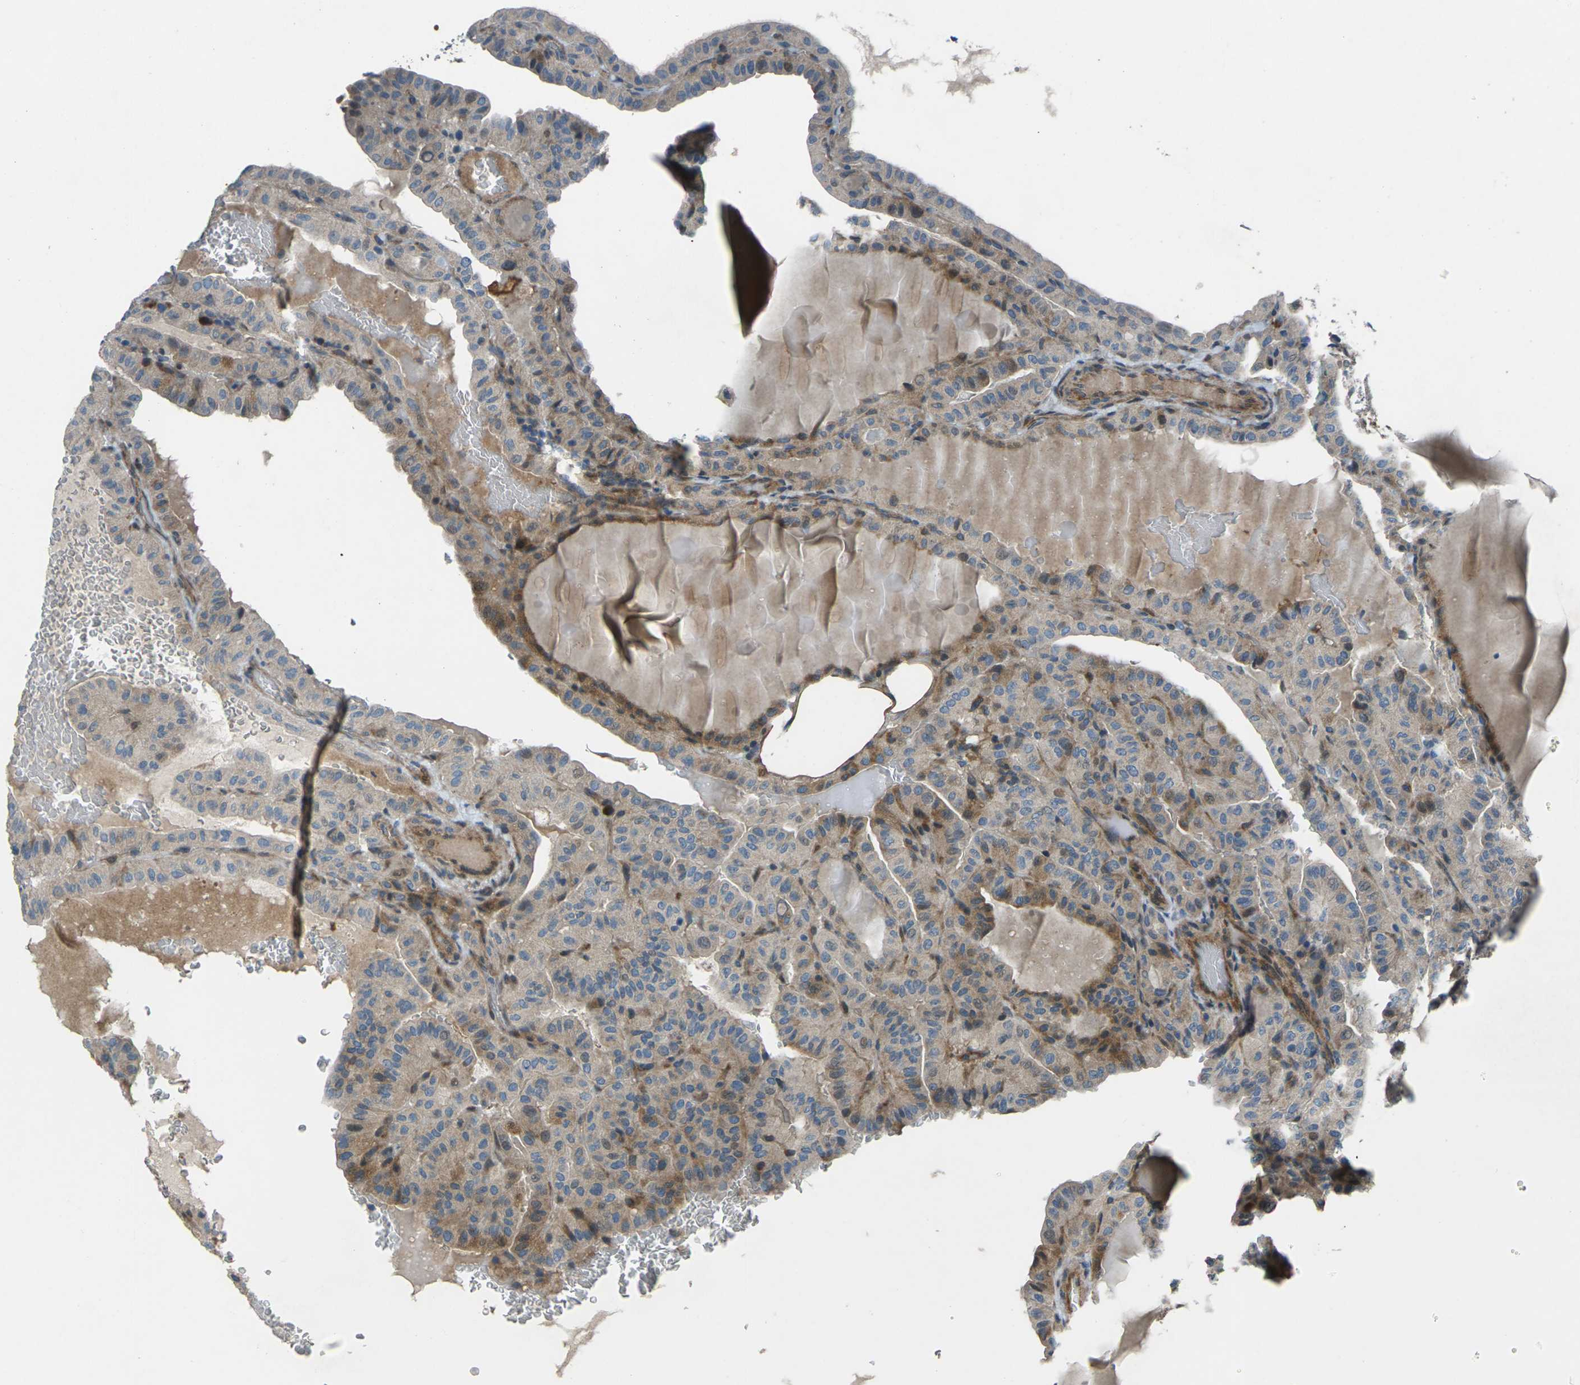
{"staining": {"intensity": "moderate", "quantity": "25%-75%", "location": "cytoplasmic/membranous"}, "tissue": "thyroid cancer", "cell_type": "Tumor cells", "image_type": "cancer", "snomed": [{"axis": "morphology", "description": "Papillary adenocarcinoma, NOS"}, {"axis": "topography", "description": "Thyroid gland"}], "caption": "A brown stain shows moderate cytoplasmic/membranous staining of a protein in thyroid cancer tumor cells.", "gene": "EDNRA", "patient": {"sex": "male", "age": 77}}